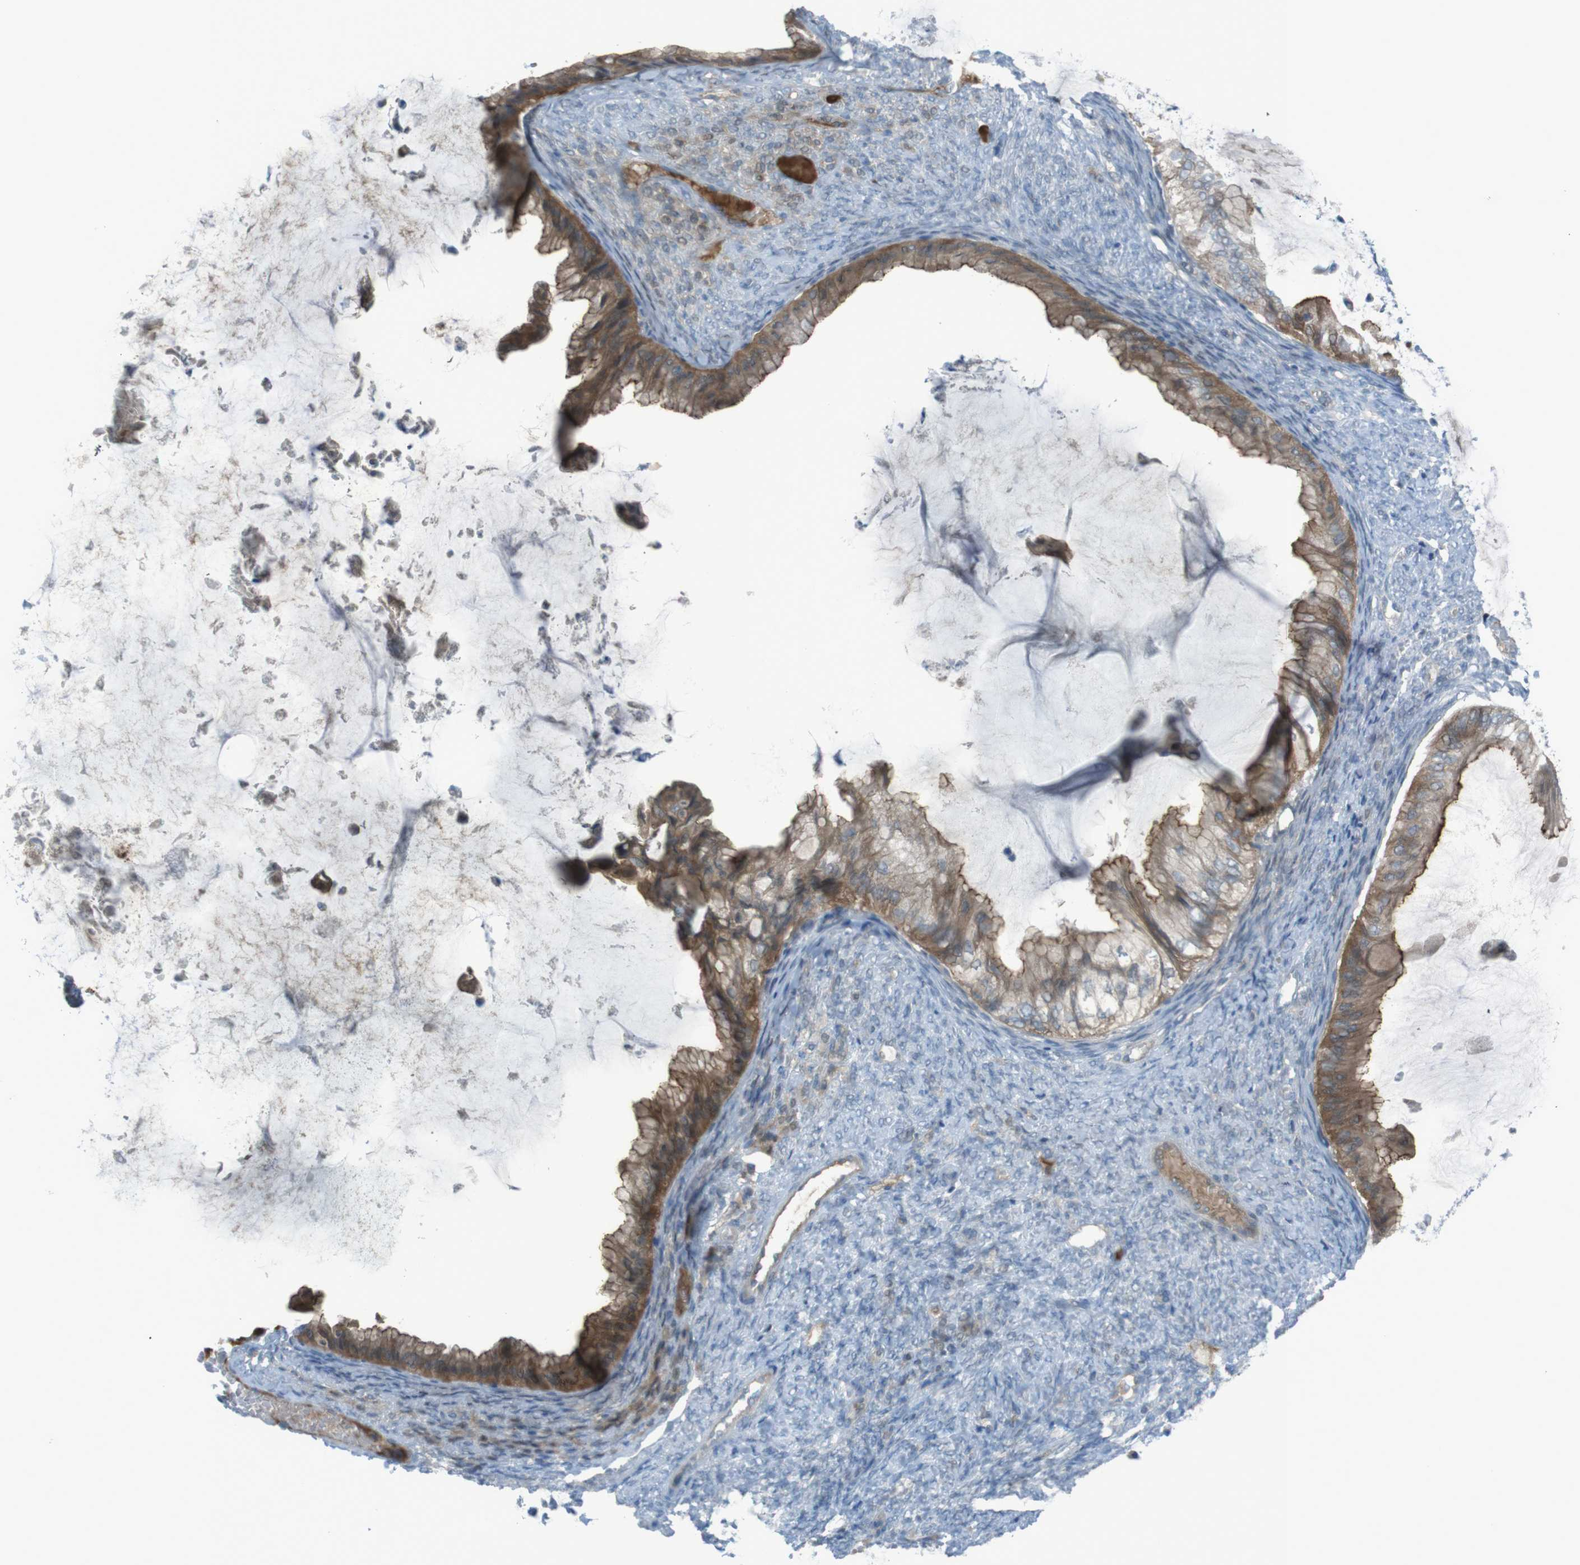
{"staining": {"intensity": "moderate", "quantity": ">75%", "location": "cytoplasmic/membranous"}, "tissue": "ovarian cancer", "cell_type": "Tumor cells", "image_type": "cancer", "snomed": [{"axis": "morphology", "description": "Cystadenocarcinoma, mucinous, NOS"}, {"axis": "topography", "description": "Ovary"}], "caption": "Mucinous cystadenocarcinoma (ovarian) stained with DAB immunohistochemistry exhibits medium levels of moderate cytoplasmic/membranous staining in about >75% of tumor cells.", "gene": "ZDHHC20", "patient": {"sex": "female", "age": 61}}